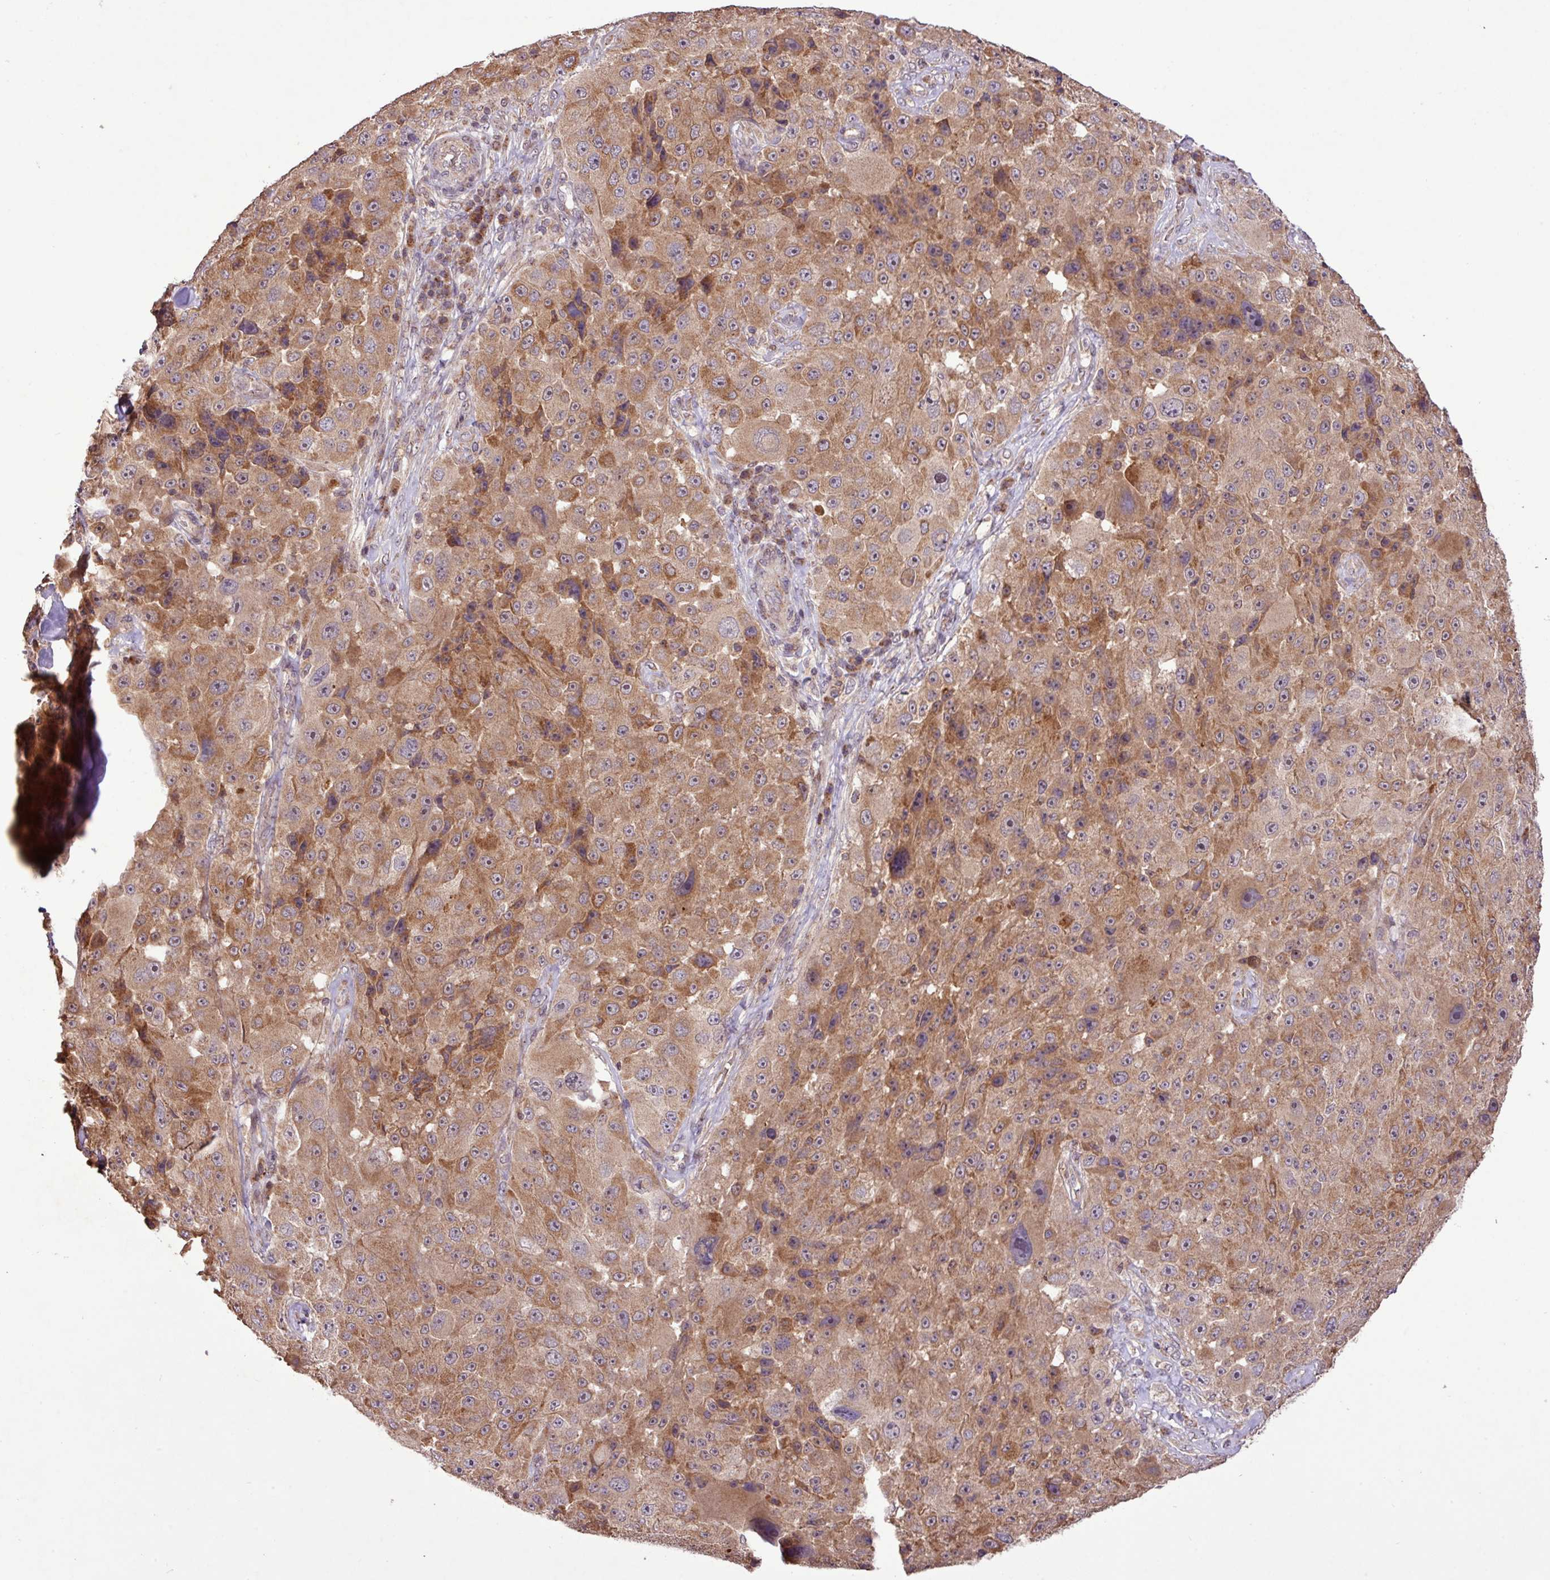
{"staining": {"intensity": "moderate", "quantity": ">75%", "location": "cytoplasmic/membranous"}, "tissue": "melanoma", "cell_type": "Tumor cells", "image_type": "cancer", "snomed": [{"axis": "morphology", "description": "Malignant melanoma, Metastatic site"}, {"axis": "topography", "description": "Lymph node"}], "caption": "Protein staining of melanoma tissue exhibits moderate cytoplasmic/membranous expression in approximately >75% of tumor cells. The protein of interest is shown in brown color, while the nuclei are stained blue.", "gene": "YPEL3", "patient": {"sex": "male", "age": 62}}